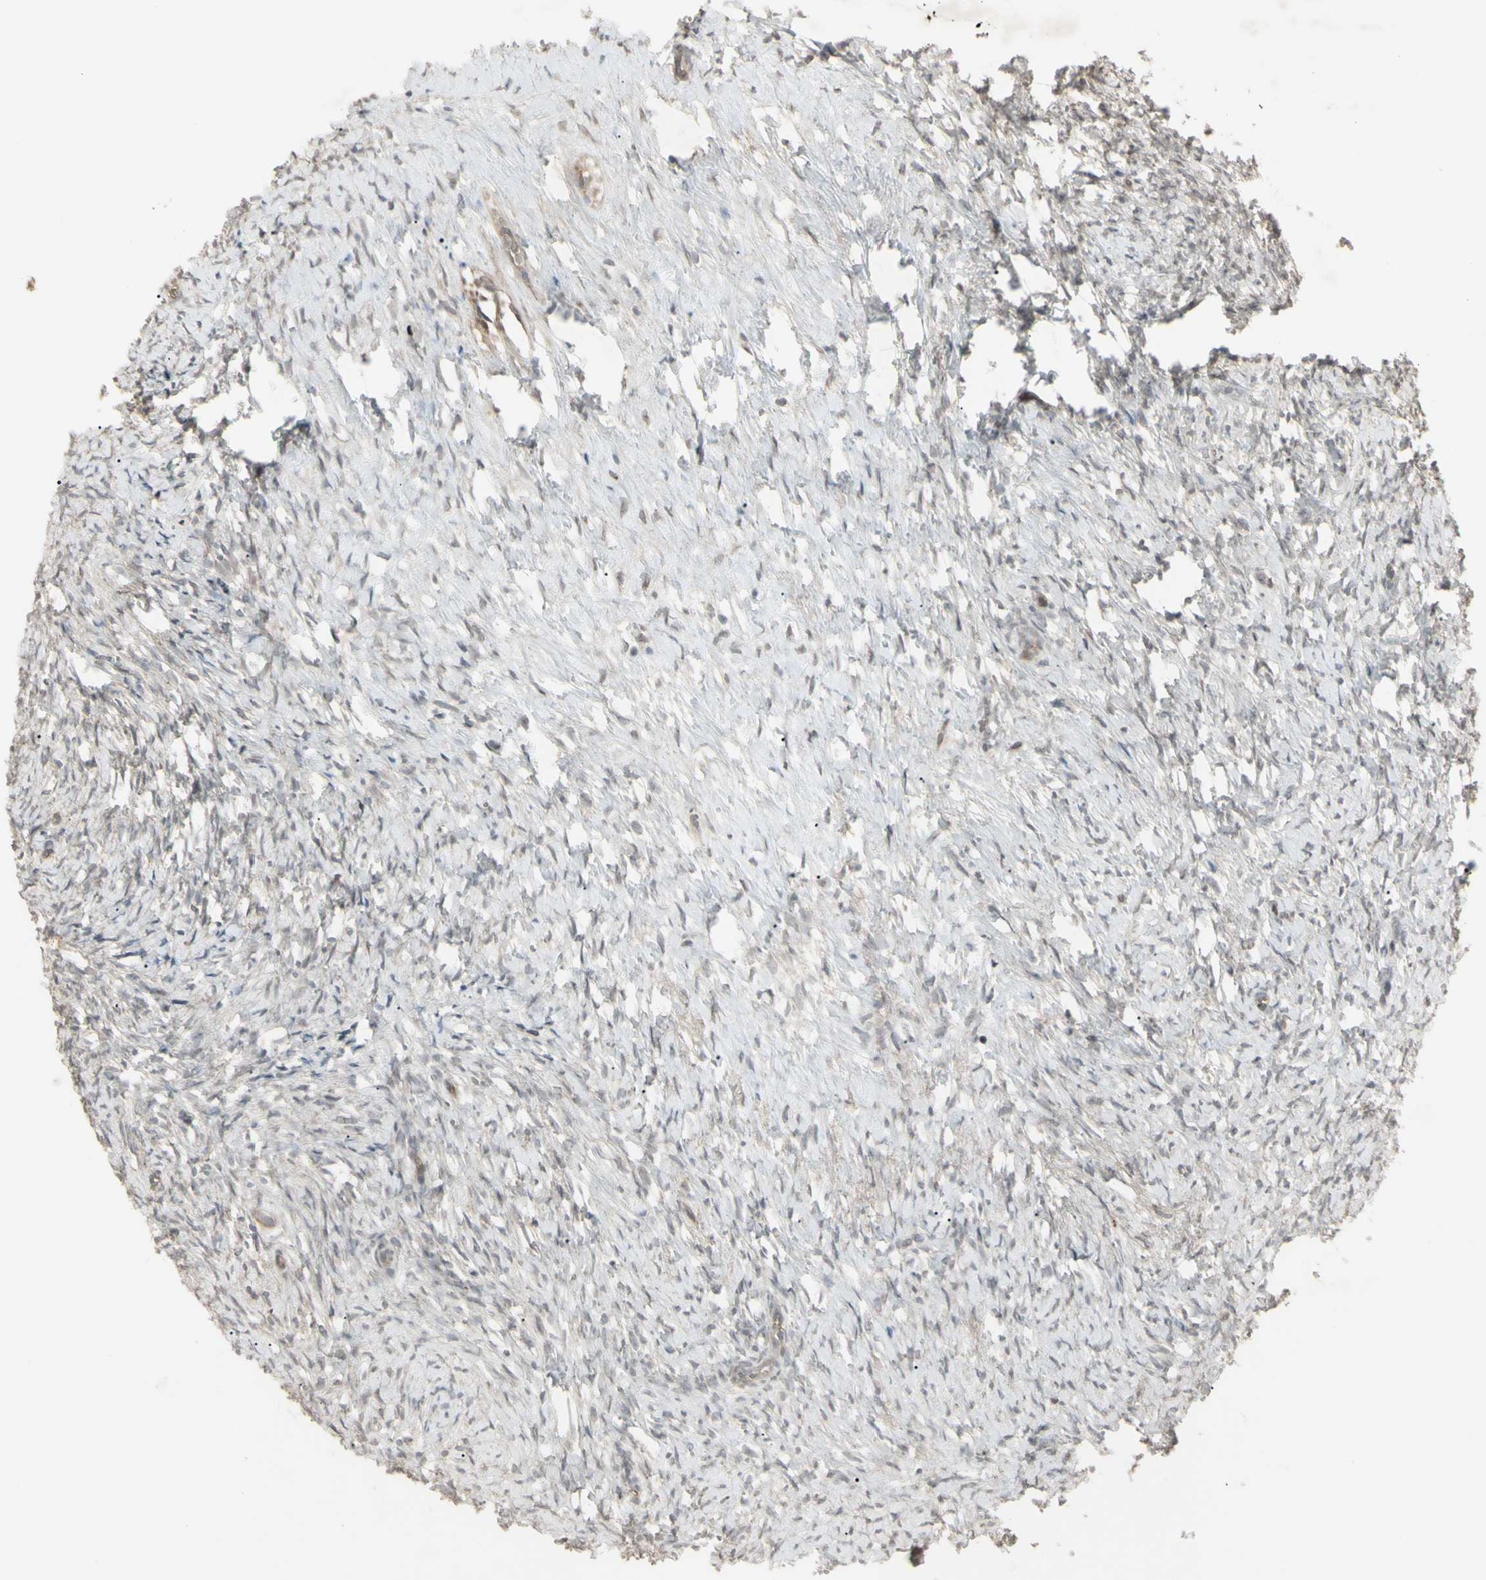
{"staining": {"intensity": "weak", "quantity": ">75%", "location": "cytoplasmic/membranous"}, "tissue": "ovary", "cell_type": "Ovarian stroma cells", "image_type": "normal", "snomed": [{"axis": "morphology", "description": "Normal tissue, NOS"}, {"axis": "topography", "description": "Ovary"}], "caption": "IHC (DAB (3,3'-diaminobenzidine)) staining of normal human ovary displays weak cytoplasmic/membranous protein expression in approximately >75% of ovarian stroma cells. (DAB IHC with brightfield microscopy, high magnification).", "gene": "JAG1", "patient": {"sex": "female", "age": 35}}